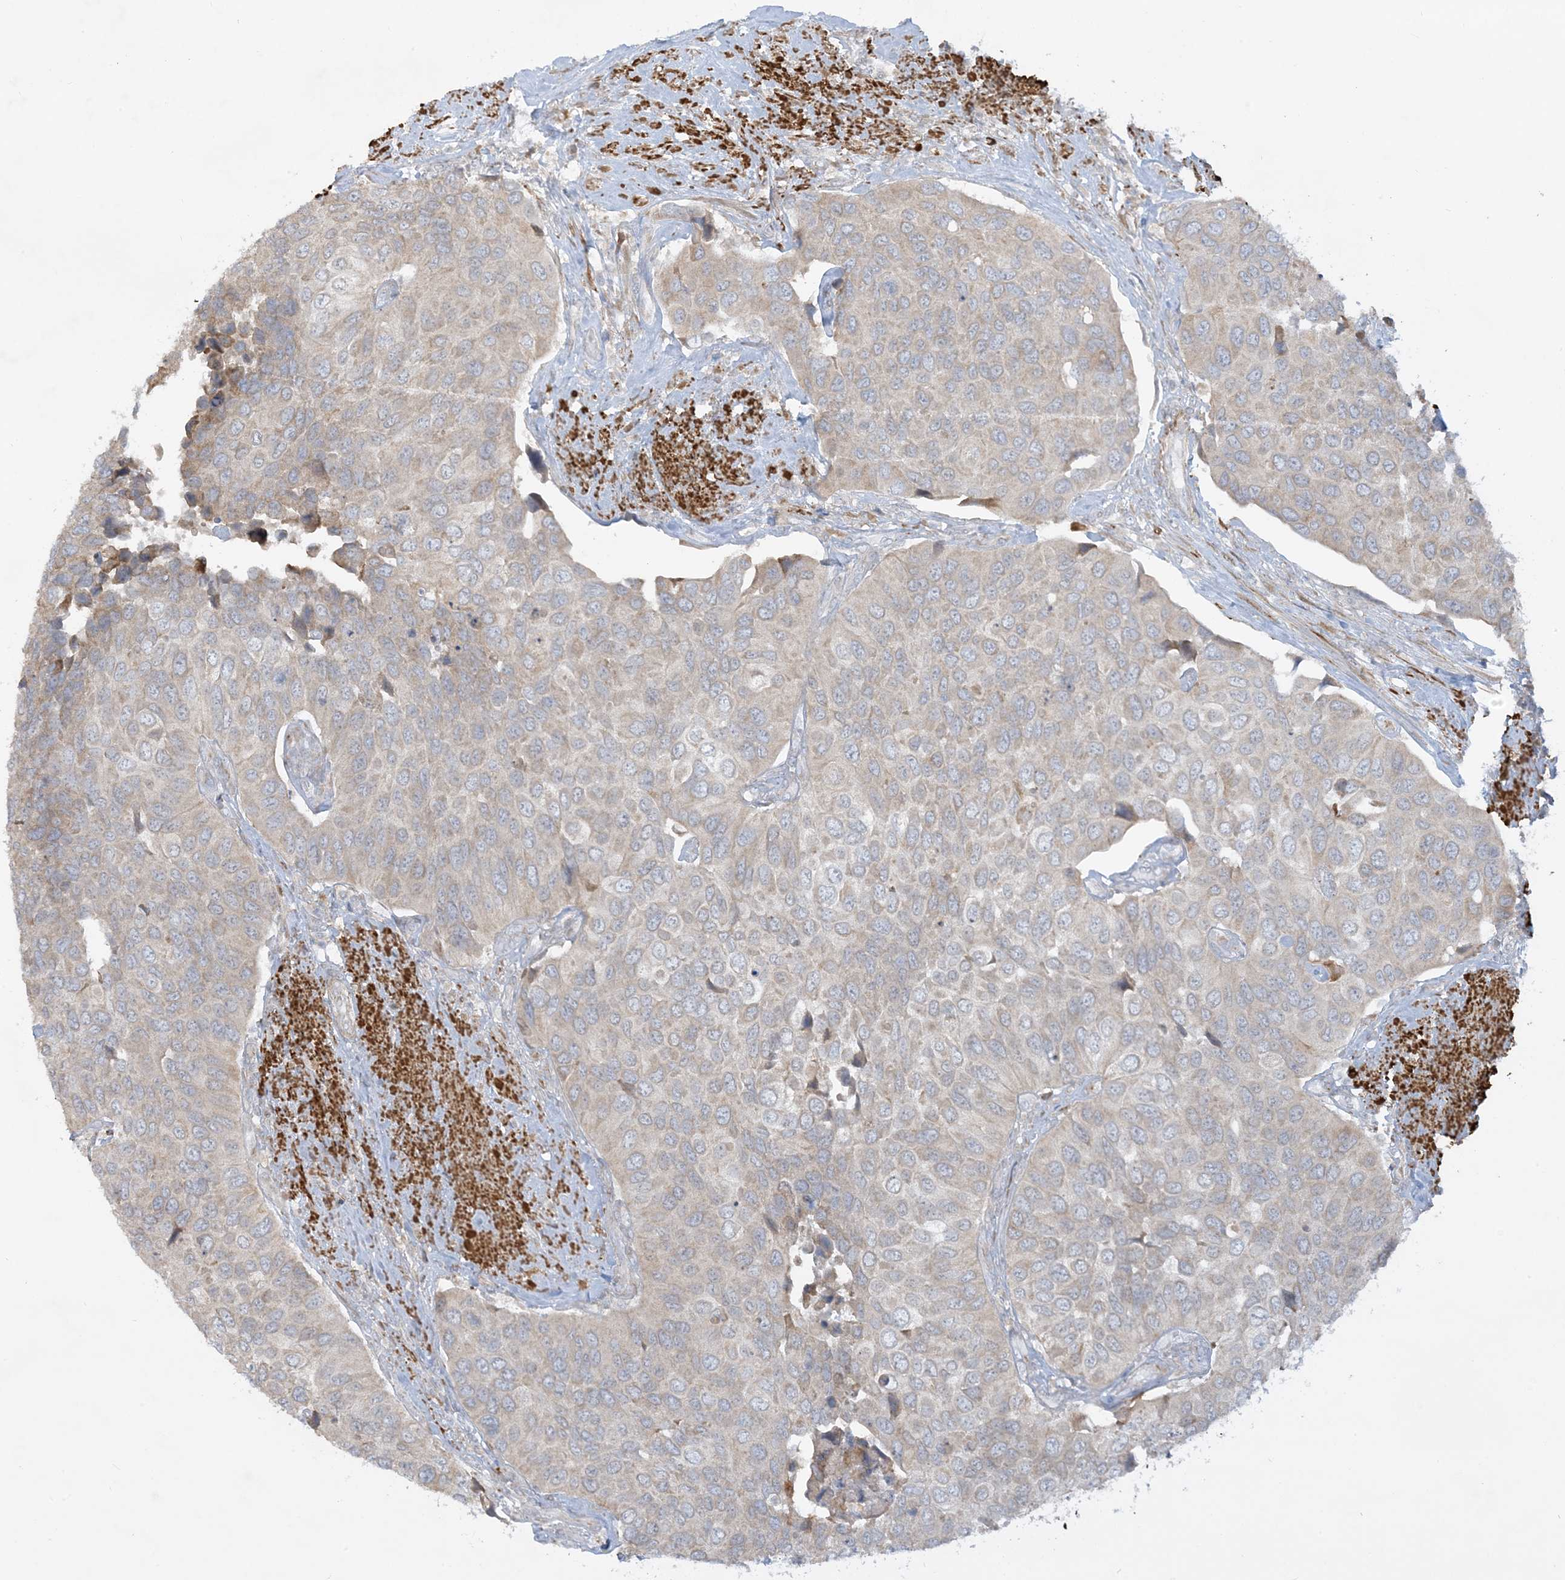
{"staining": {"intensity": "weak", "quantity": "<25%", "location": "cytoplasmic/membranous"}, "tissue": "urothelial cancer", "cell_type": "Tumor cells", "image_type": "cancer", "snomed": [{"axis": "morphology", "description": "Urothelial carcinoma, High grade"}, {"axis": "topography", "description": "Urinary bladder"}], "caption": "DAB (3,3'-diaminobenzidine) immunohistochemical staining of human urothelial carcinoma (high-grade) reveals no significant staining in tumor cells. (Stains: DAB immunohistochemistry with hematoxylin counter stain, Microscopy: brightfield microscopy at high magnification).", "gene": "THADA", "patient": {"sex": "male", "age": 74}}